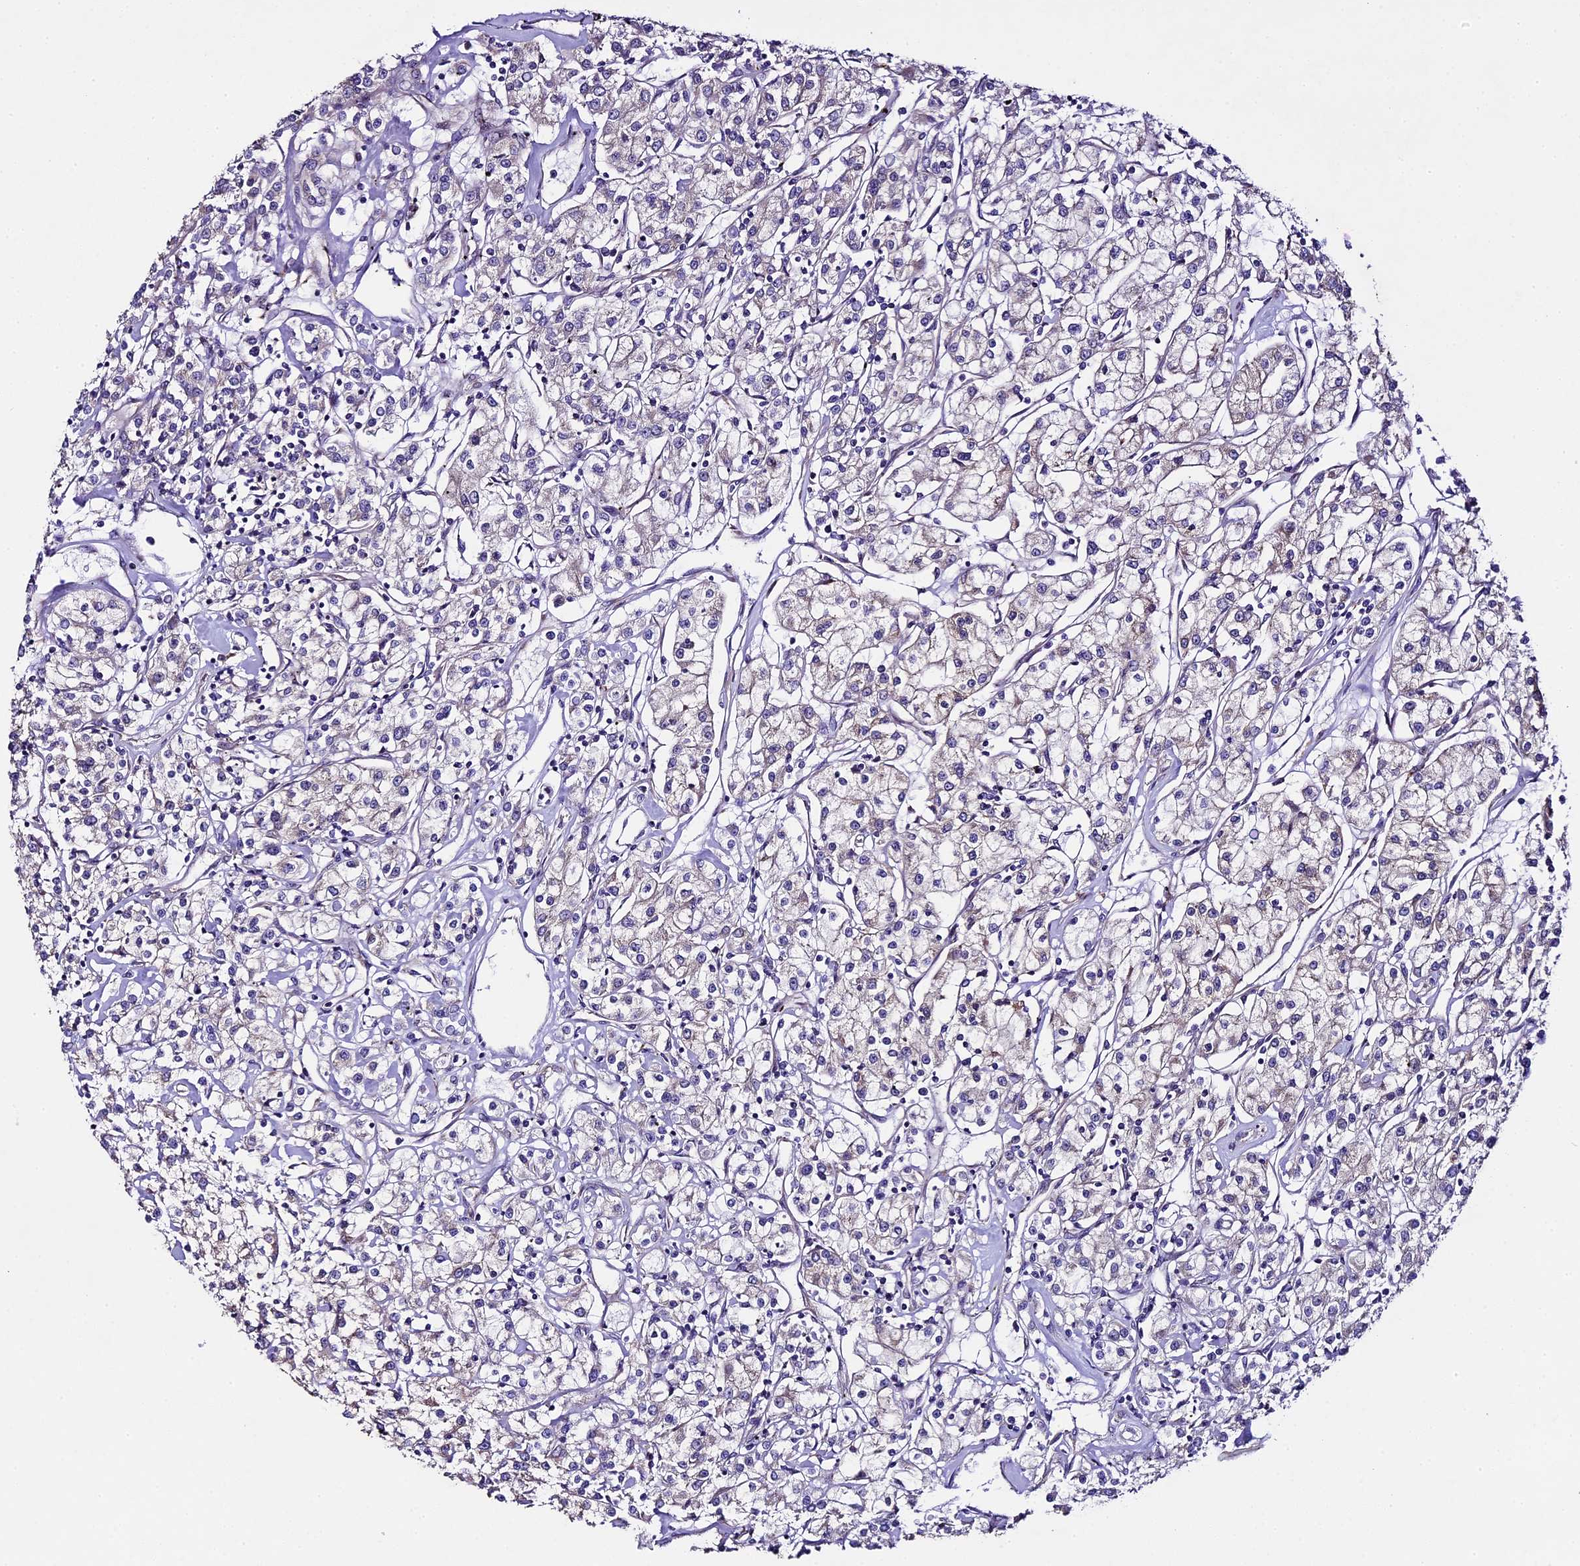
{"staining": {"intensity": "negative", "quantity": "none", "location": "none"}, "tissue": "renal cancer", "cell_type": "Tumor cells", "image_type": "cancer", "snomed": [{"axis": "morphology", "description": "Adenocarcinoma, NOS"}, {"axis": "topography", "description": "Kidney"}], "caption": "Micrograph shows no significant protein staining in tumor cells of renal adenocarcinoma.", "gene": "SPIRE1", "patient": {"sex": "female", "age": 59}}